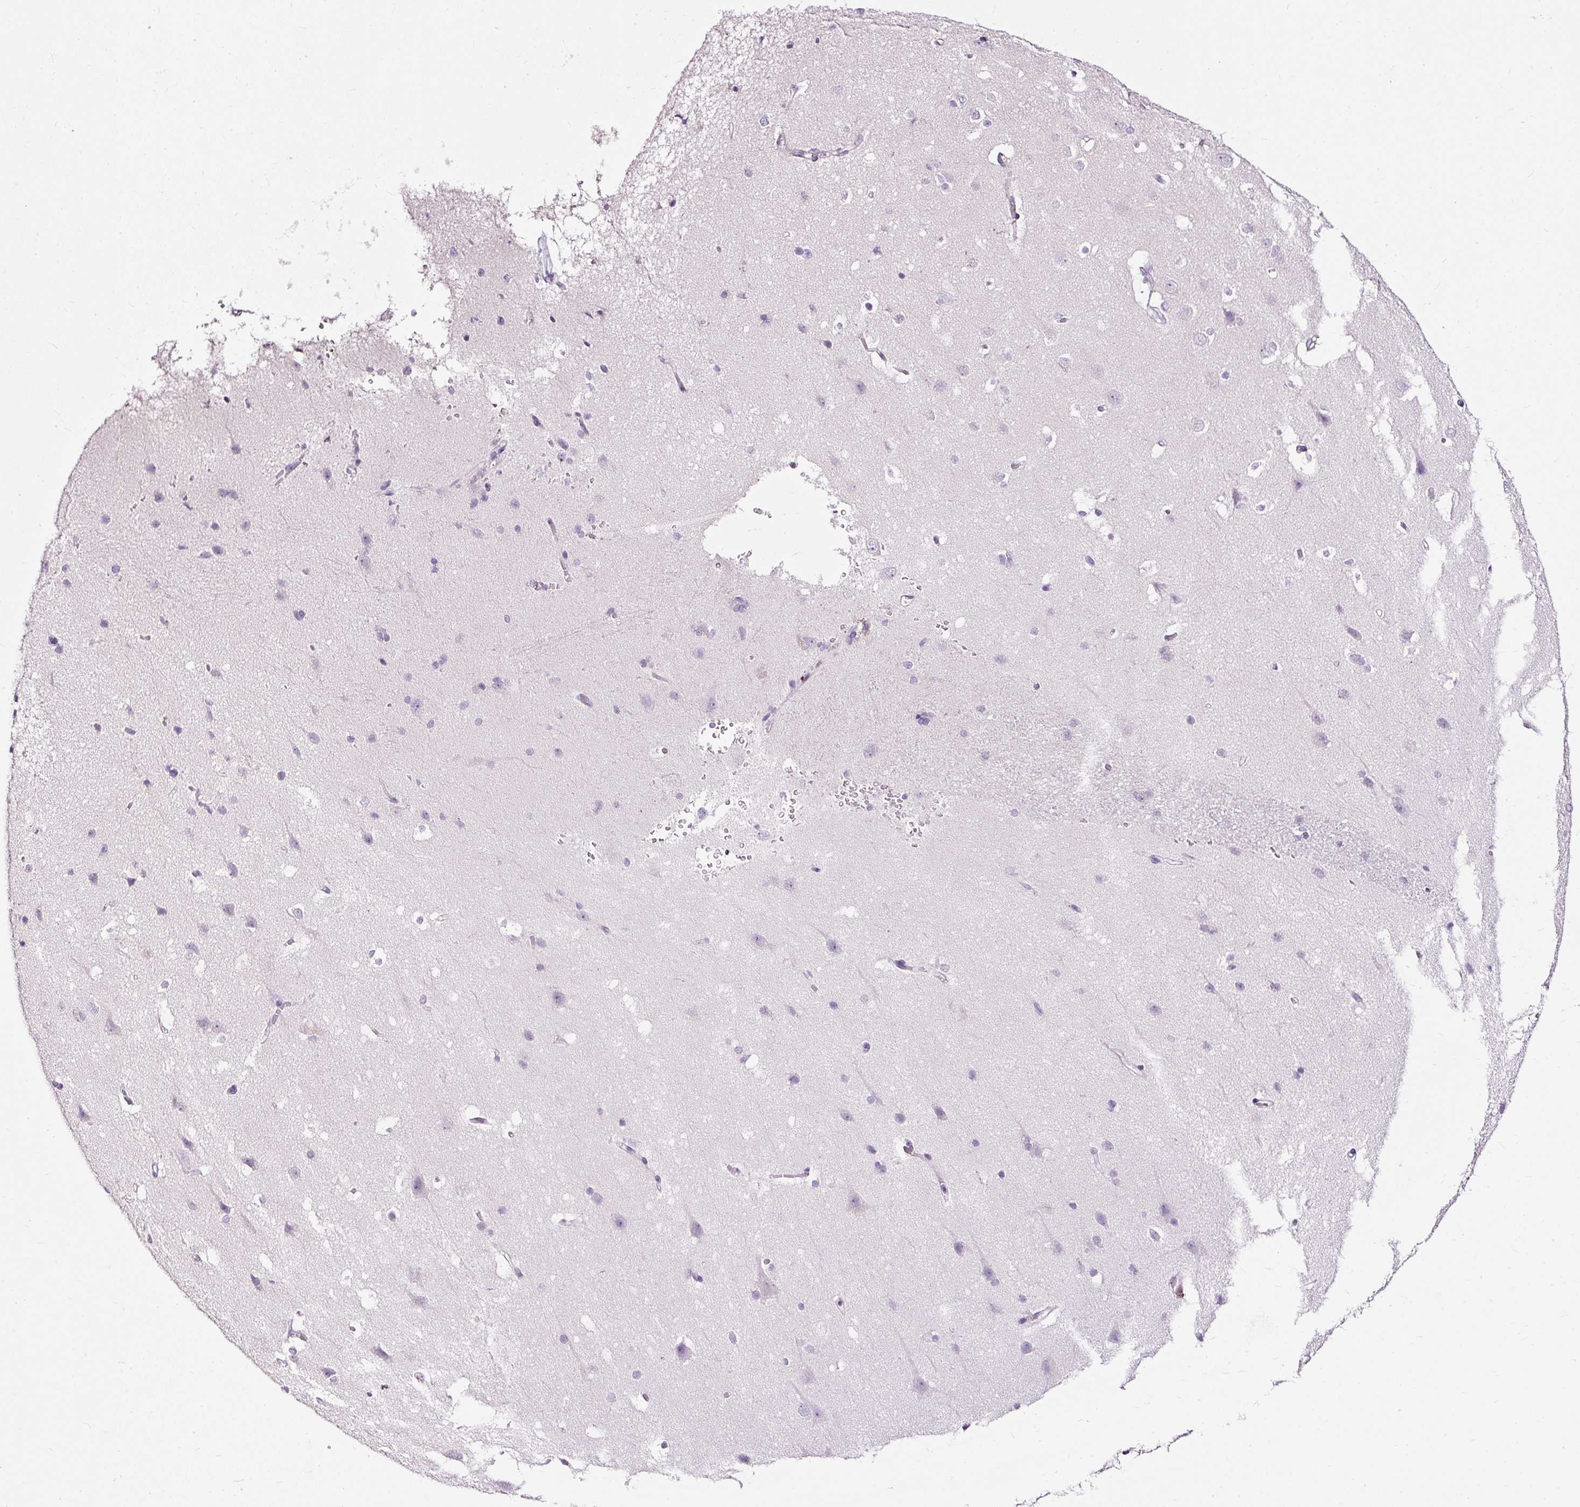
{"staining": {"intensity": "negative", "quantity": "none", "location": "none"}, "tissue": "cerebral cortex", "cell_type": "Endothelial cells", "image_type": "normal", "snomed": [{"axis": "morphology", "description": "Normal tissue, NOS"}, {"axis": "topography", "description": "Cerebral cortex"}], "caption": "This is an immunohistochemistry image of normal cerebral cortex. There is no positivity in endothelial cells.", "gene": "PDE6B", "patient": {"sex": "male", "age": 37}}